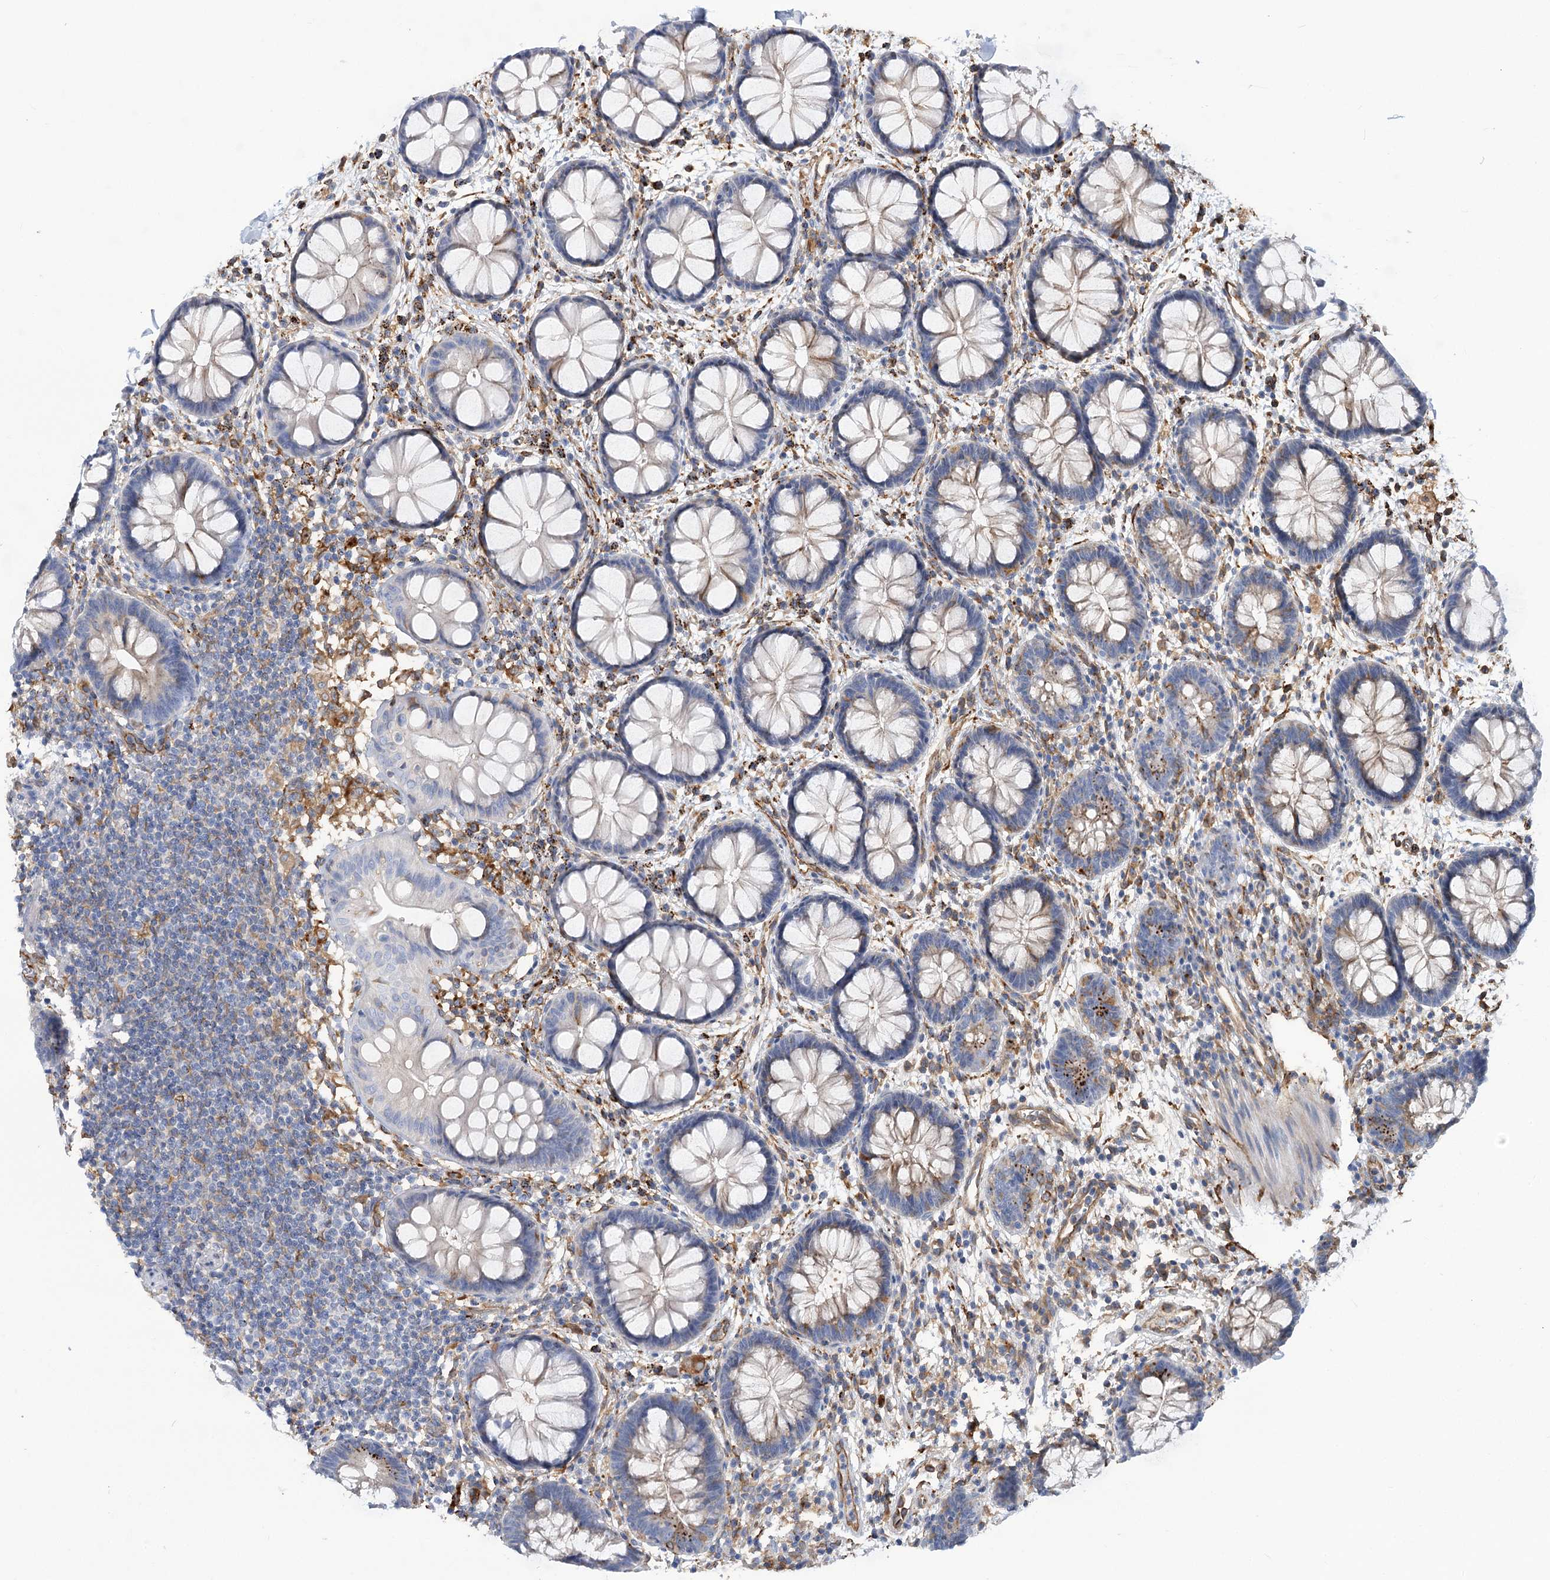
{"staining": {"intensity": "negative", "quantity": "none", "location": "none"}, "tissue": "rectum", "cell_type": "Glandular cells", "image_type": "normal", "snomed": [{"axis": "morphology", "description": "Normal tissue, NOS"}, {"axis": "topography", "description": "Rectum"}], "caption": "Immunohistochemistry (IHC) of benign rectum displays no staining in glandular cells.", "gene": "GUSB", "patient": {"sex": "female", "age": 24}}